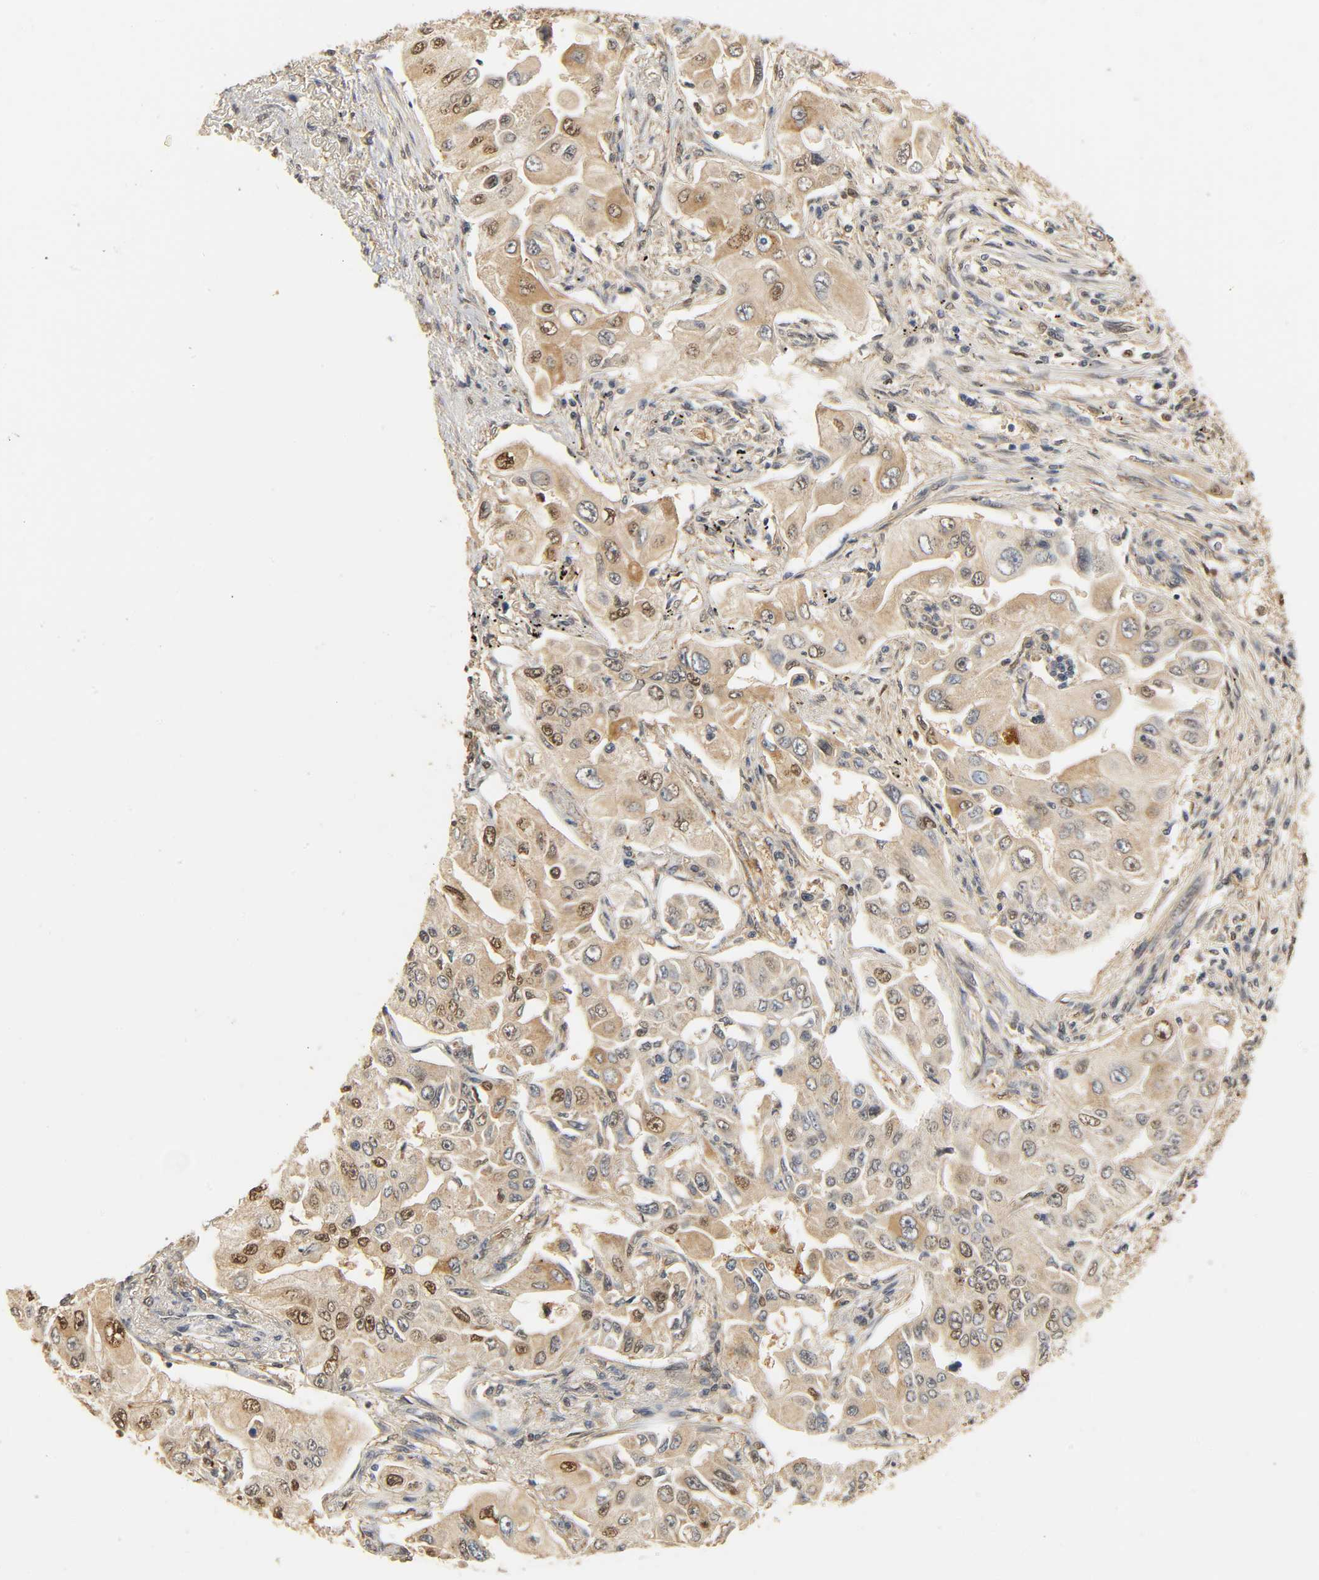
{"staining": {"intensity": "moderate", "quantity": ">75%", "location": "cytoplasmic/membranous,nuclear"}, "tissue": "lung cancer", "cell_type": "Tumor cells", "image_type": "cancer", "snomed": [{"axis": "morphology", "description": "Adenocarcinoma, NOS"}, {"axis": "topography", "description": "Lung"}], "caption": "Human lung adenocarcinoma stained with a brown dye reveals moderate cytoplasmic/membranous and nuclear positive positivity in approximately >75% of tumor cells.", "gene": "ZFPM2", "patient": {"sex": "male", "age": 84}}